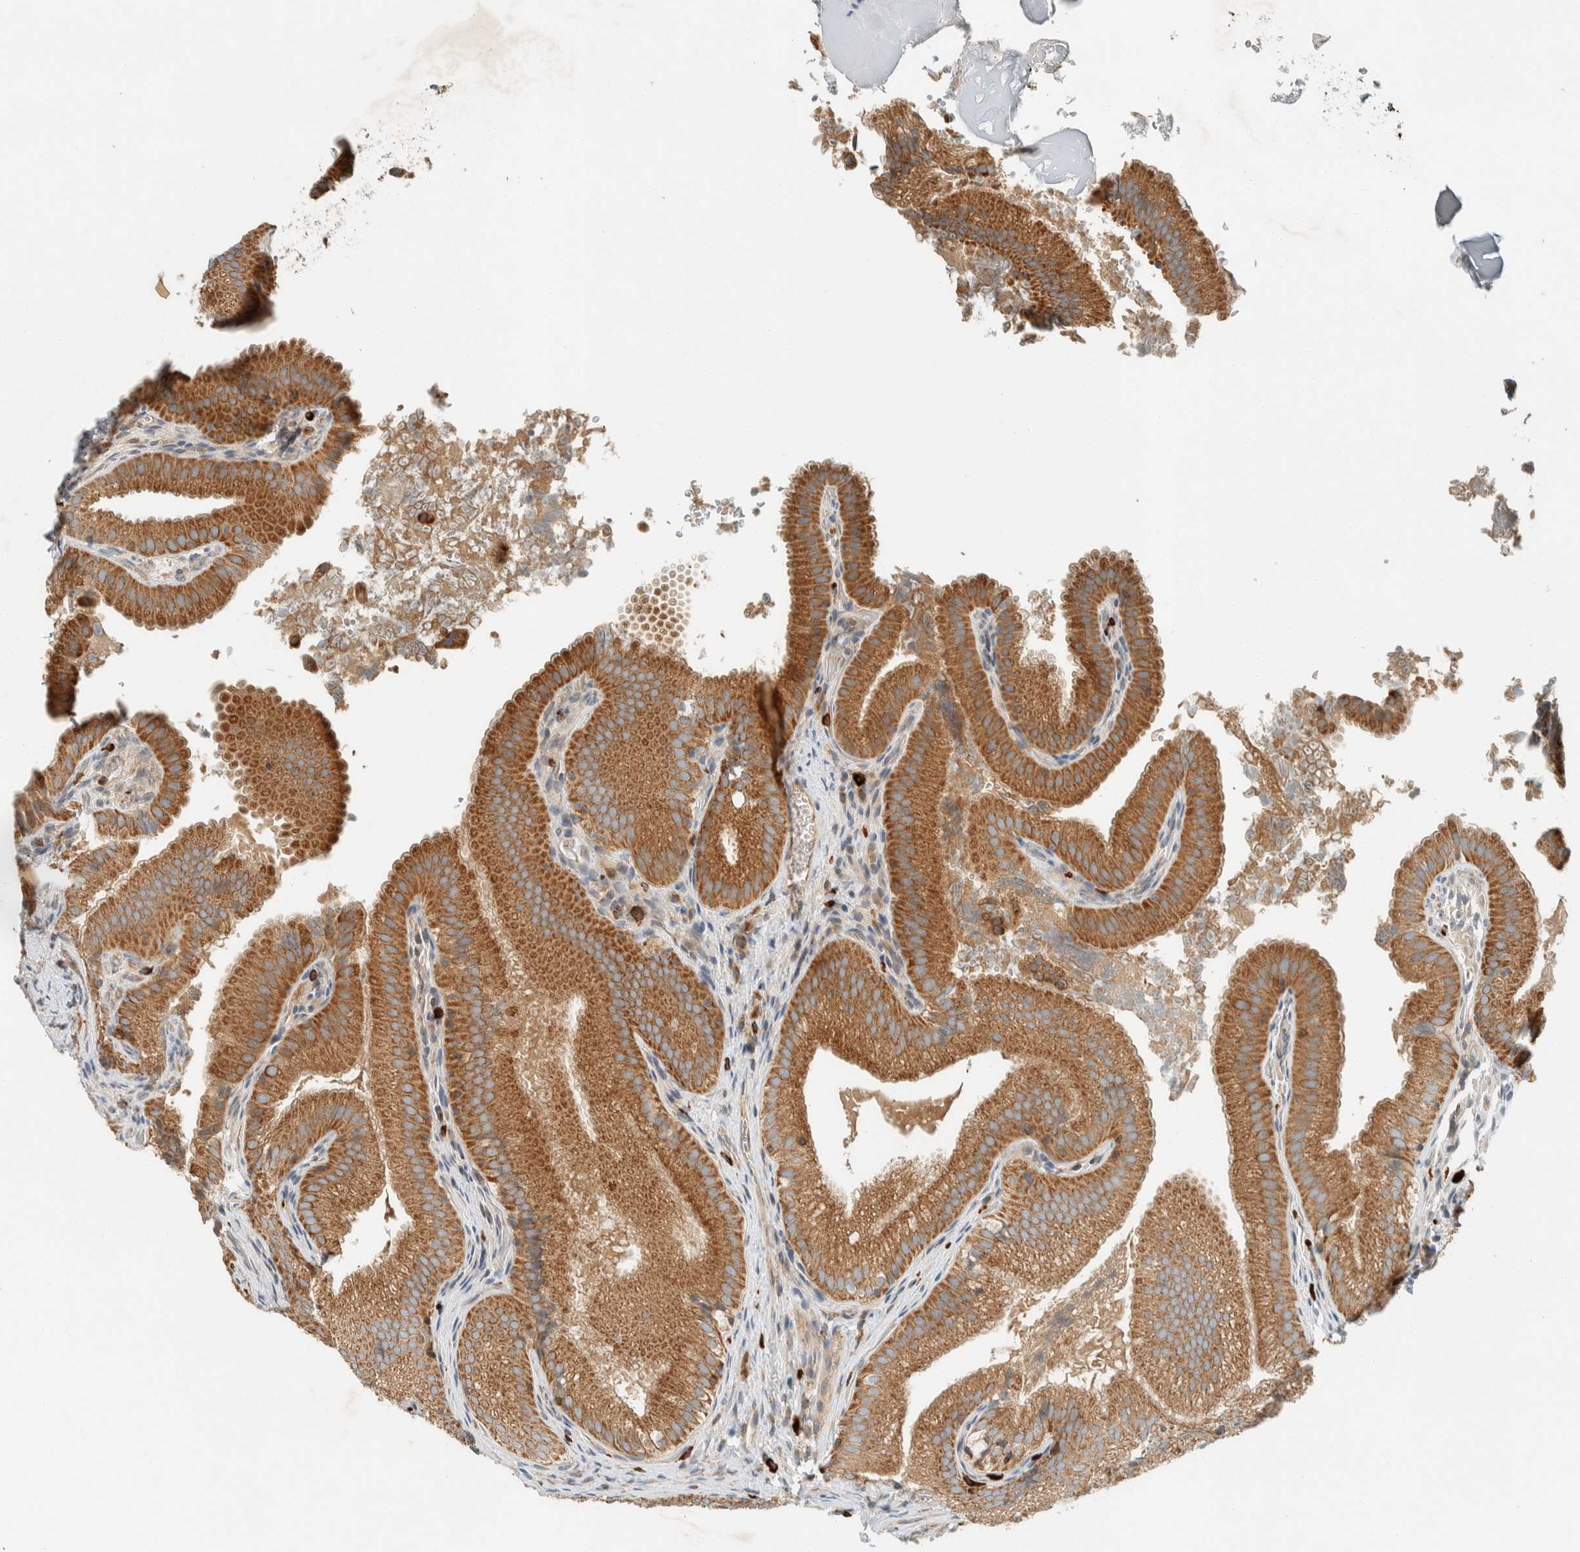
{"staining": {"intensity": "strong", "quantity": ">75%", "location": "cytoplasmic/membranous"}, "tissue": "gallbladder", "cell_type": "Glandular cells", "image_type": "normal", "snomed": [{"axis": "morphology", "description": "Normal tissue, NOS"}, {"axis": "topography", "description": "Gallbladder"}], "caption": "Glandular cells exhibit strong cytoplasmic/membranous expression in approximately >75% of cells in normal gallbladder. (brown staining indicates protein expression, while blue staining denotes nuclei).", "gene": "SPAG5", "patient": {"sex": "female", "age": 30}}